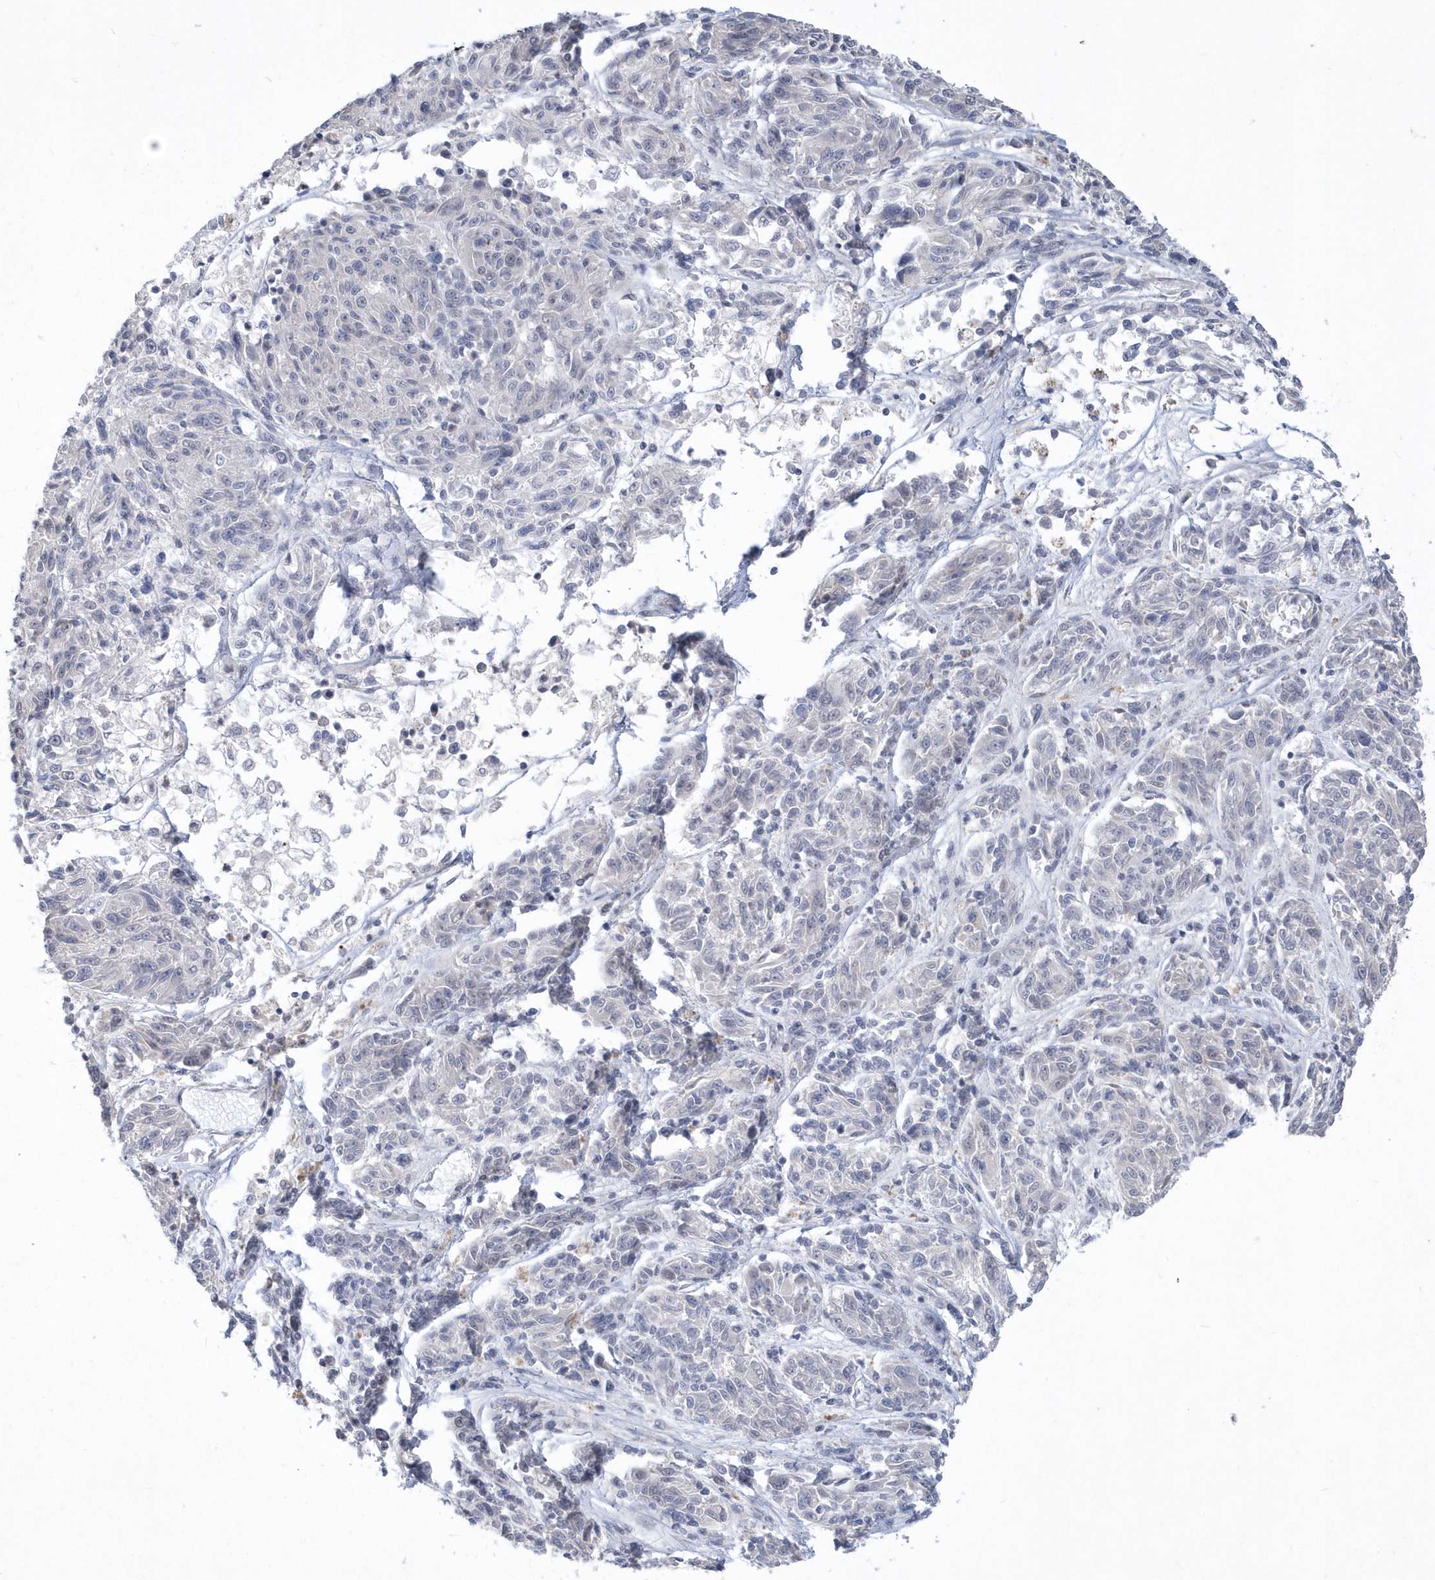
{"staining": {"intensity": "negative", "quantity": "none", "location": "none"}, "tissue": "melanoma", "cell_type": "Tumor cells", "image_type": "cancer", "snomed": [{"axis": "morphology", "description": "Malignant melanoma, NOS"}, {"axis": "topography", "description": "Skin"}], "caption": "High power microscopy histopathology image of an immunohistochemistry photomicrograph of malignant melanoma, revealing no significant staining in tumor cells. Brightfield microscopy of immunohistochemistry stained with DAB (brown) and hematoxylin (blue), captured at high magnification.", "gene": "TSPEAR", "patient": {"sex": "male", "age": 53}}